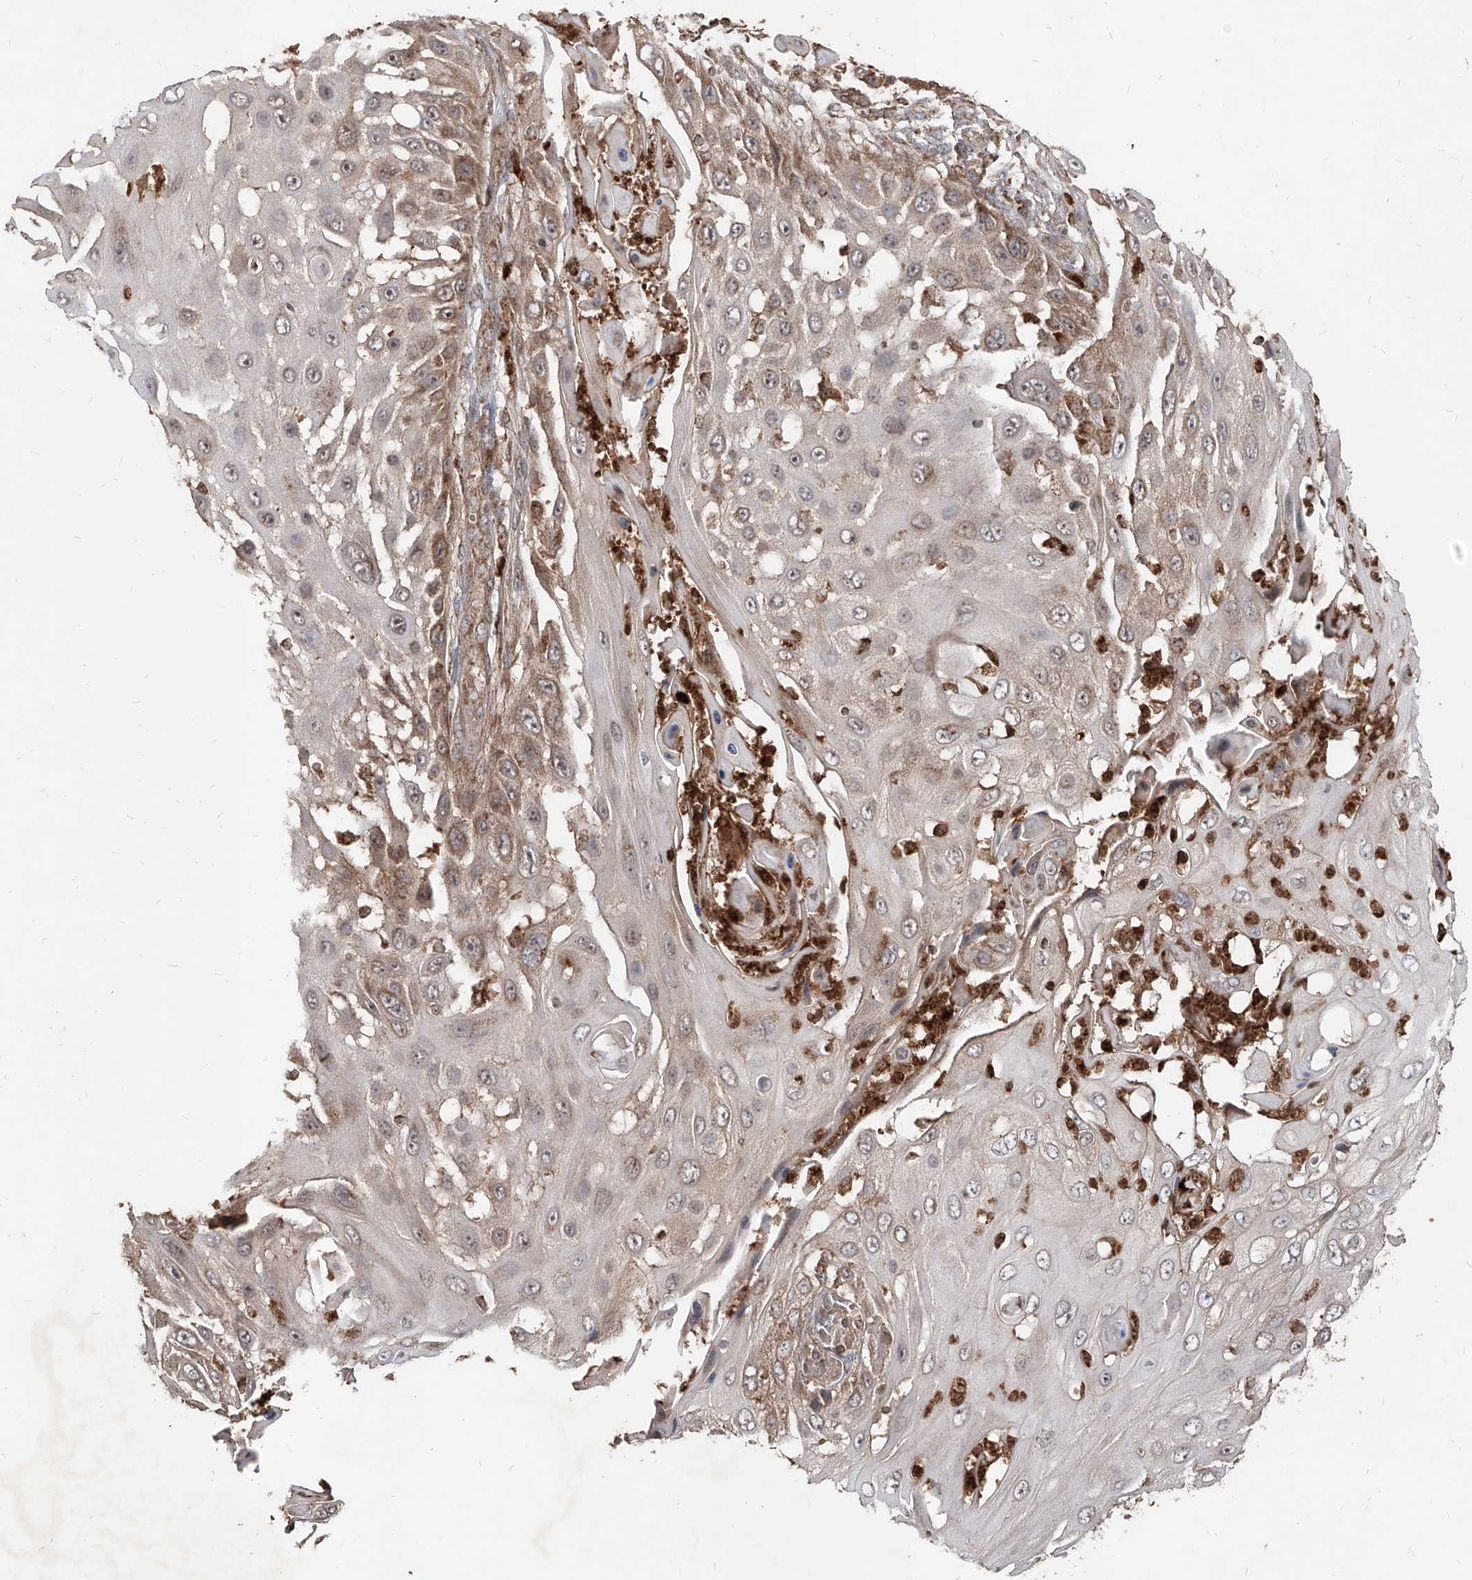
{"staining": {"intensity": "moderate", "quantity": "25%-75%", "location": "cytoplasmic/membranous"}, "tissue": "skin cancer", "cell_type": "Tumor cells", "image_type": "cancer", "snomed": [{"axis": "morphology", "description": "Squamous cell carcinoma, NOS"}, {"axis": "topography", "description": "Skin"}], "caption": "Skin cancer stained with immunohistochemistry (IHC) reveals moderate cytoplasmic/membranous expression in approximately 25%-75% of tumor cells.", "gene": "AIM2", "patient": {"sex": "female", "age": 44}}